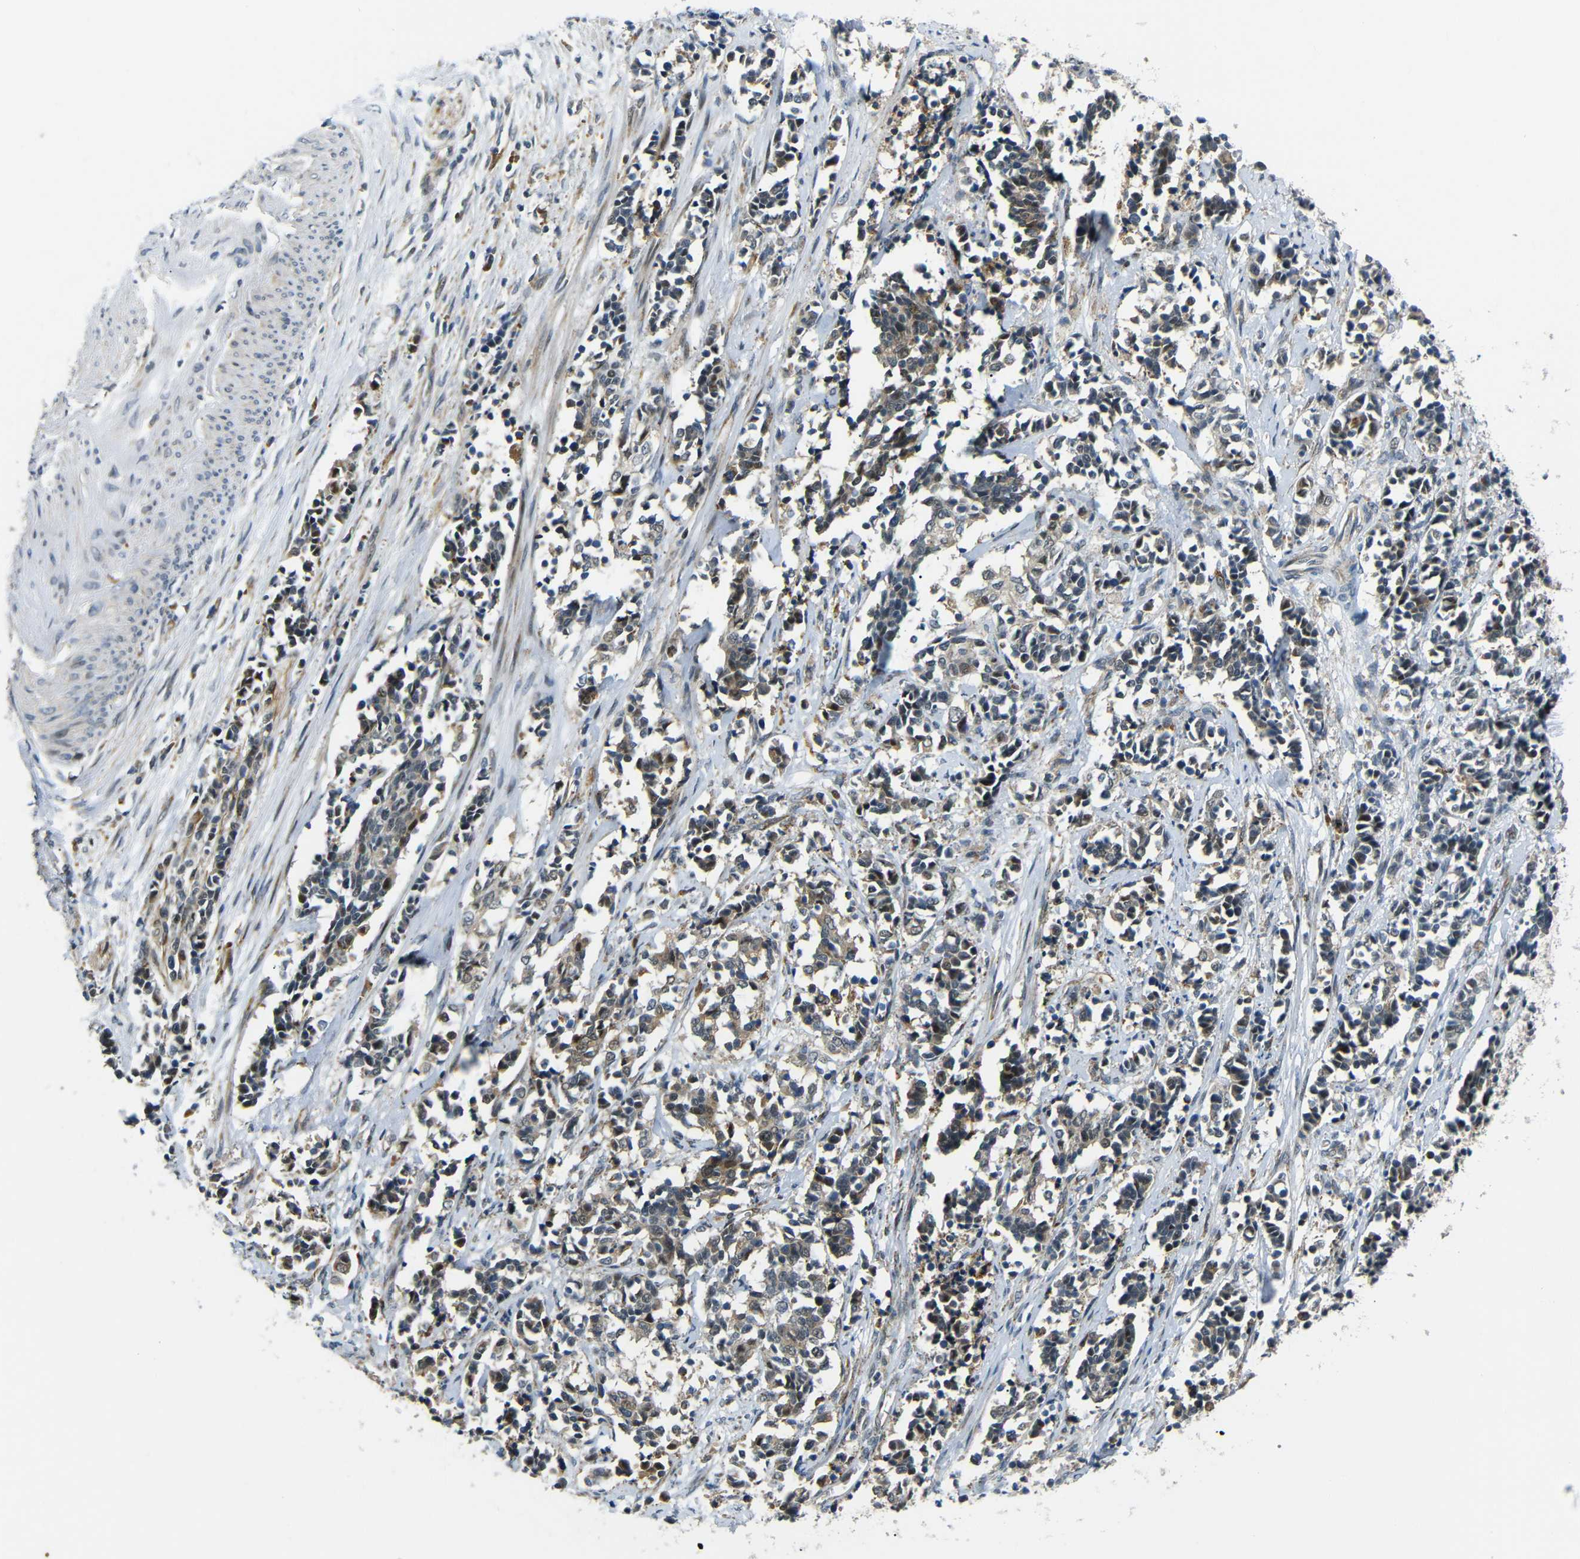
{"staining": {"intensity": "moderate", "quantity": ">75%", "location": "cytoplasmic/membranous"}, "tissue": "cervical cancer", "cell_type": "Tumor cells", "image_type": "cancer", "snomed": [{"axis": "morphology", "description": "Squamous cell carcinoma, NOS"}, {"axis": "topography", "description": "Cervix"}], "caption": "Cervical cancer was stained to show a protein in brown. There is medium levels of moderate cytoplasmic/membranous expression in approximately >75% of tumor cells. (DAB IHC with brightfield microscopy, high magnification).", "gene": "SYDE1", "patient": {"sex": "female", "age": 35}}